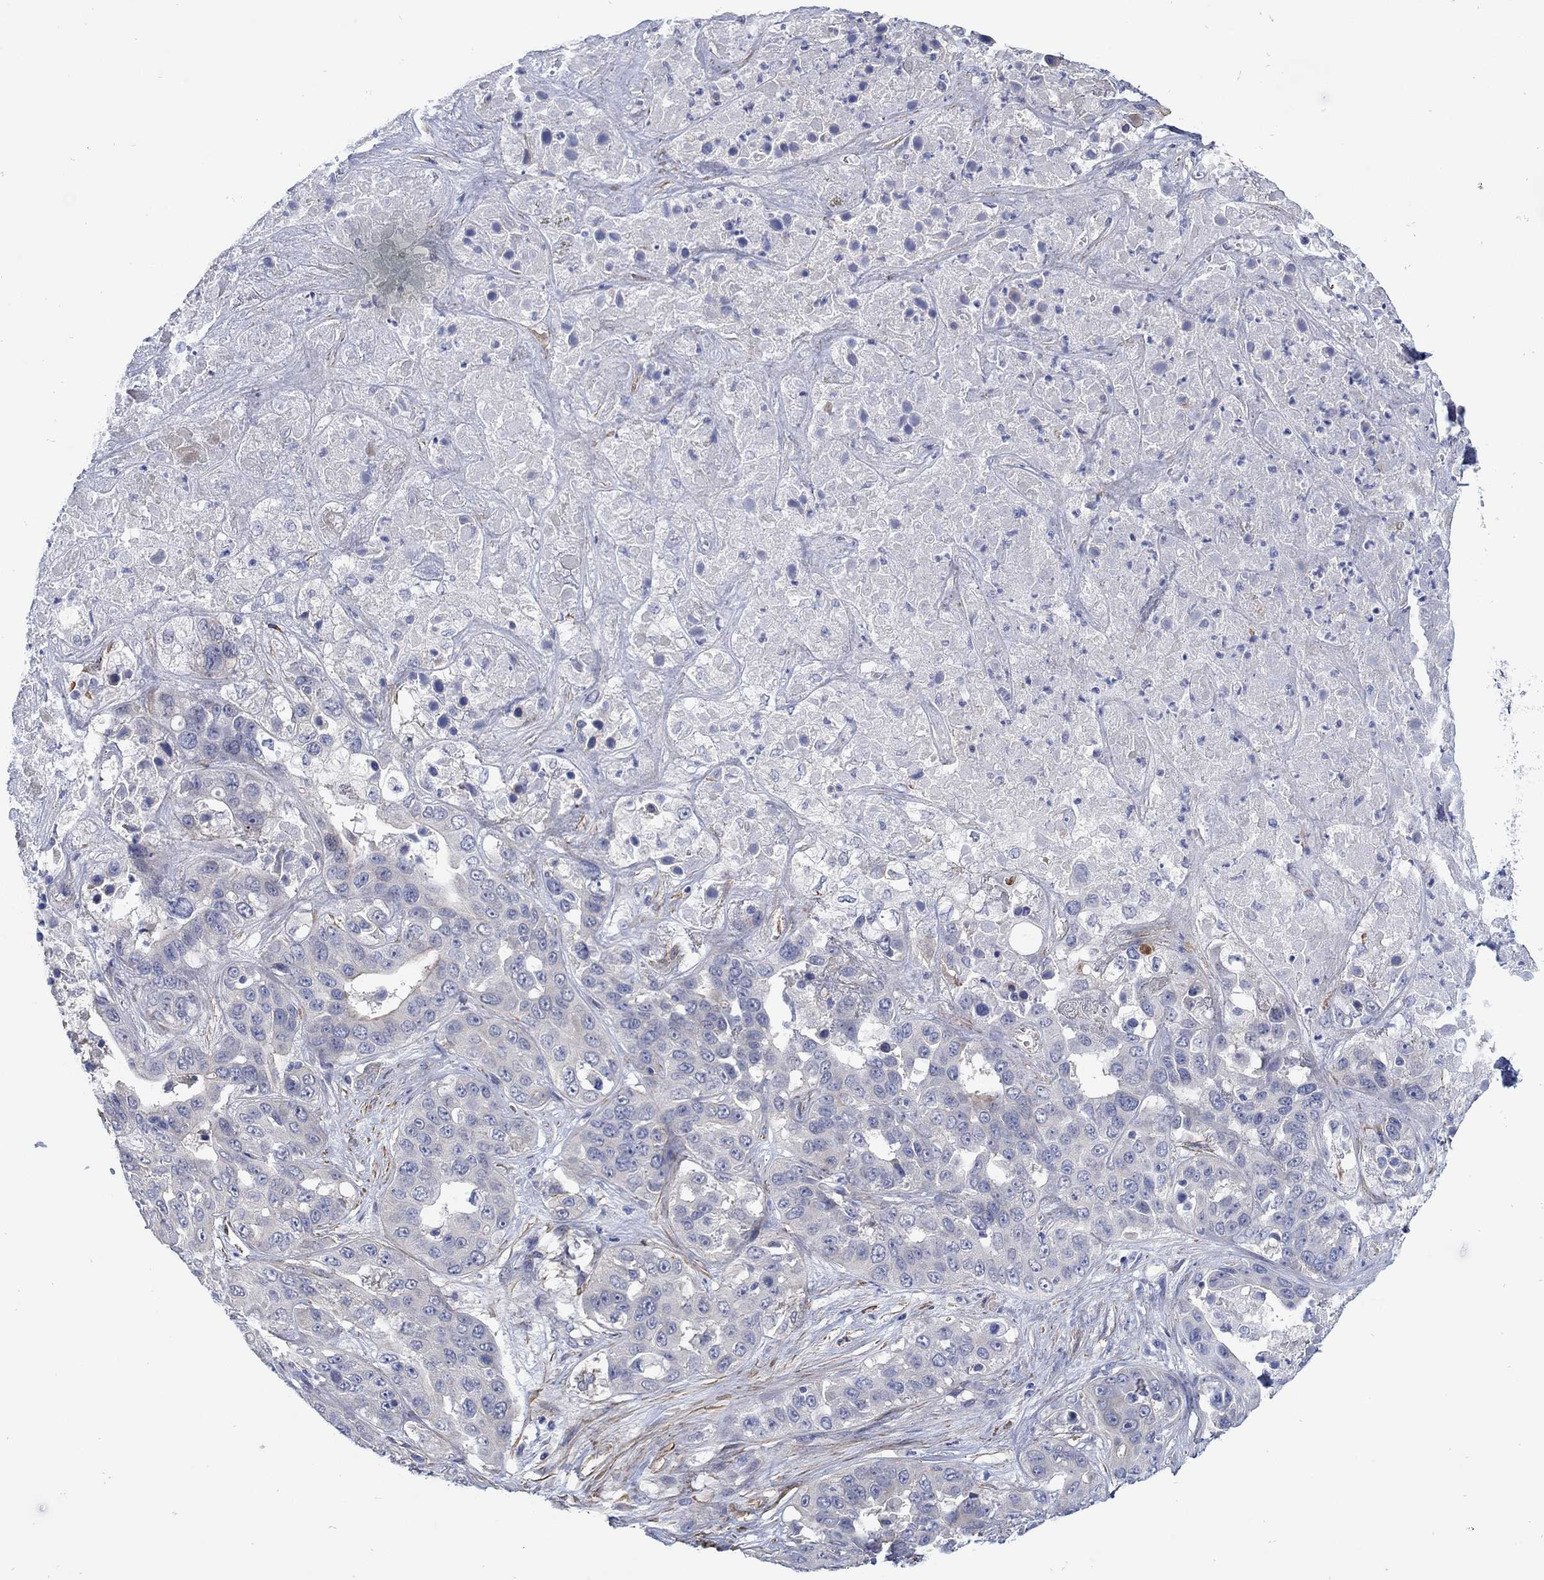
{"staining": {"intensity": "negative", "quantity": "none", "location": "none"}, "tissue": "liver cancer", "cell_type": "Tumor cells", "image_type": "cancer", "snomed": [{"axis": "morphology", "description": "Cholangiocarcinoma"}, {"axis": "topography", "description": "Liver"}], "caption": "IHC micrograph of neoplastic tissue: human liver cholangiocarcinoma stained with DAB reveals no significant protein staining in tumor cells.", "gene": "SCN7A", "patient": {"sex": "female", "age": 52}}